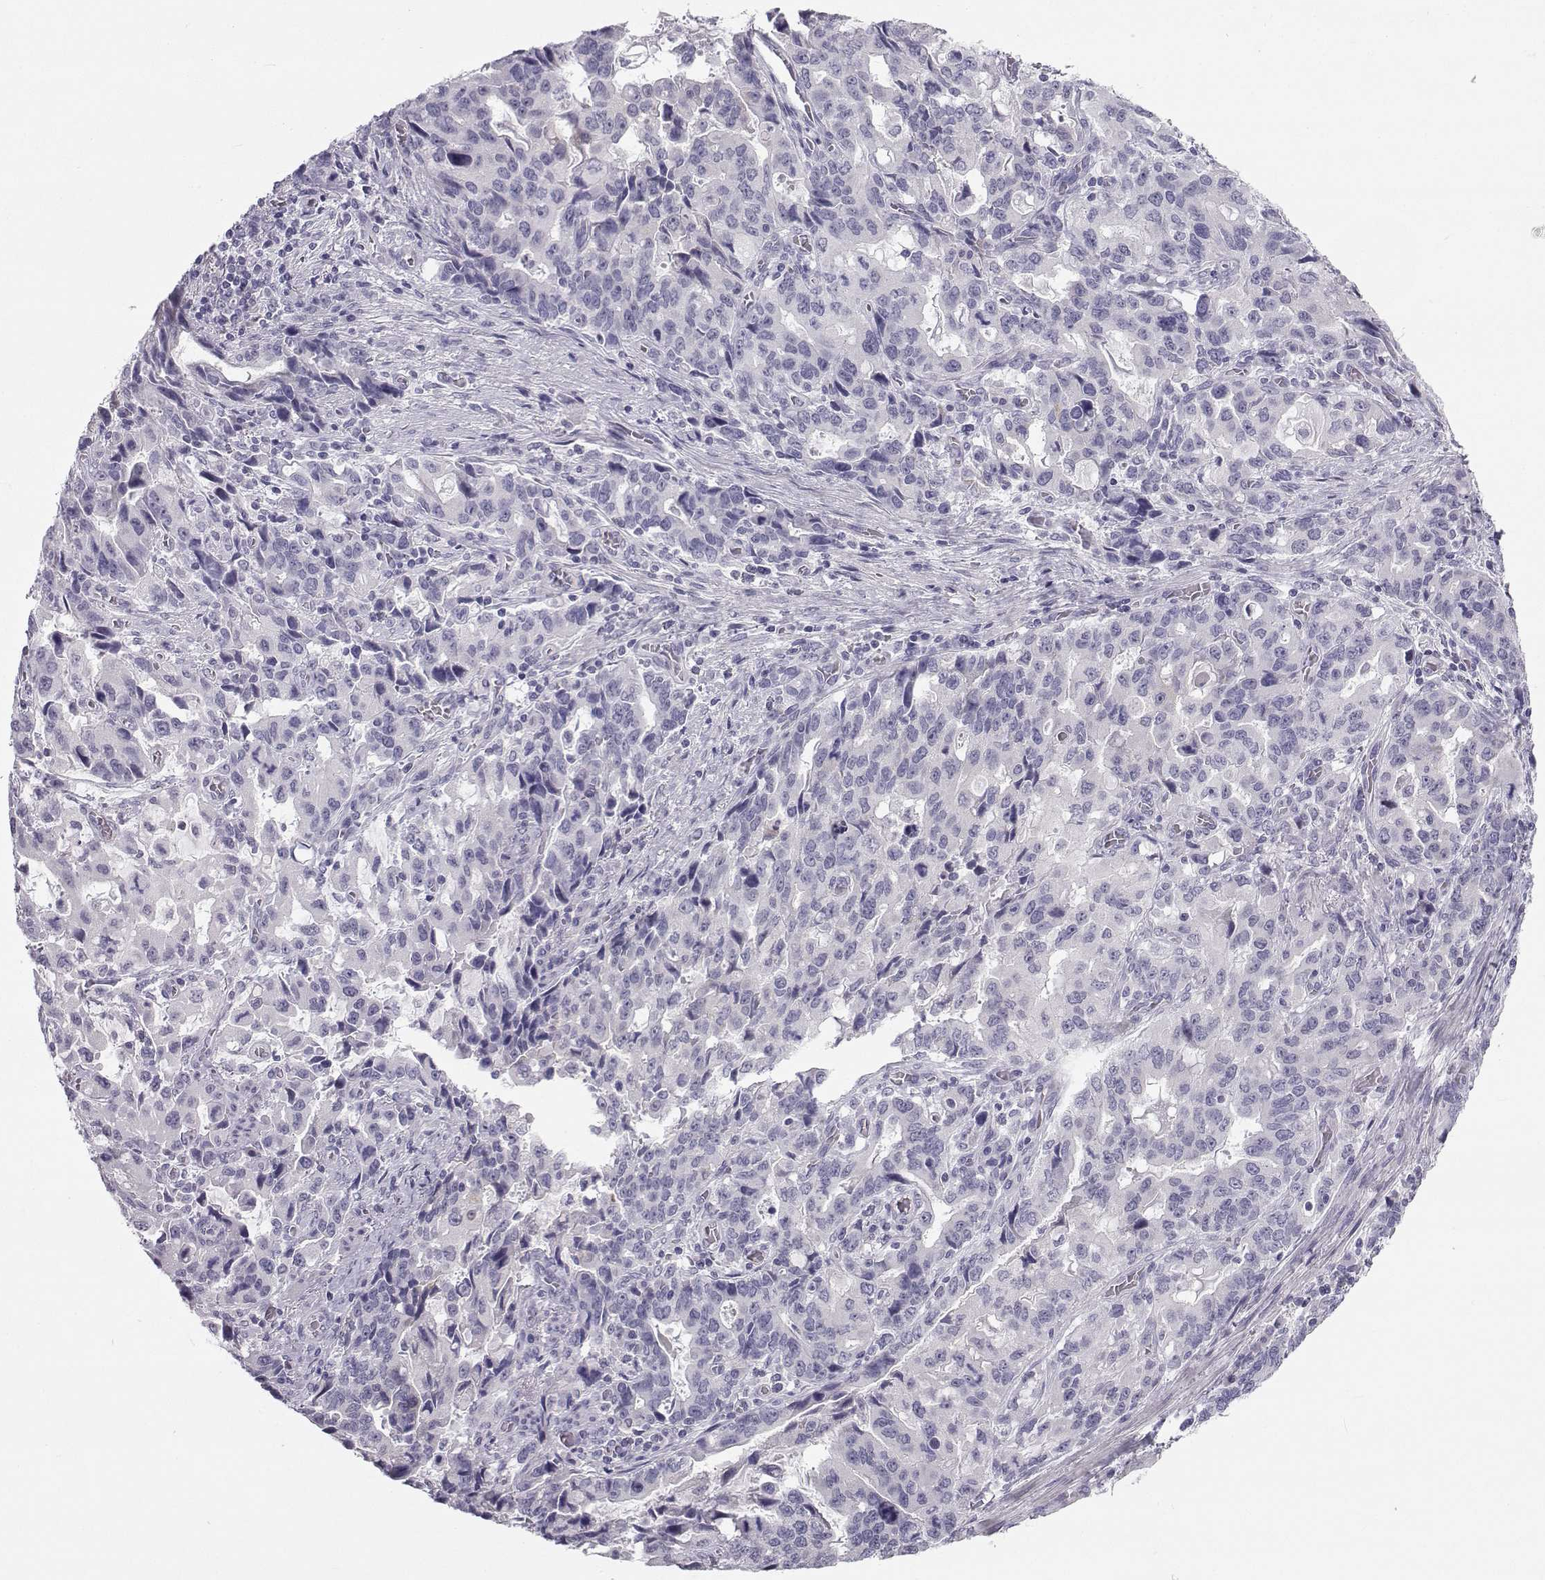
{"staining": {"intensity": "negative", "quantity": "none", "location": "none"}, "tissue": "stomach cancer", "cell_type": "Tumor cells", "image_type": "cancer", "snomed": [{"axis": "morphology", "description": "Adenocarcinoma, NOS"}, {"axis": "topography", "description": "Stomach, upper"}], "caption": "A high-resolution micrograph shows IHC staining of stomach adenocarcinoma, which shows no significant expression in tumor cells. The staining is performed using DAB (3,3'-diaminobenzidine) brown chromogen with nuclei counter-stained in using hematoxylin.", "gene": "SYCE1", "patient": {"sex": "male", "age": 85}}